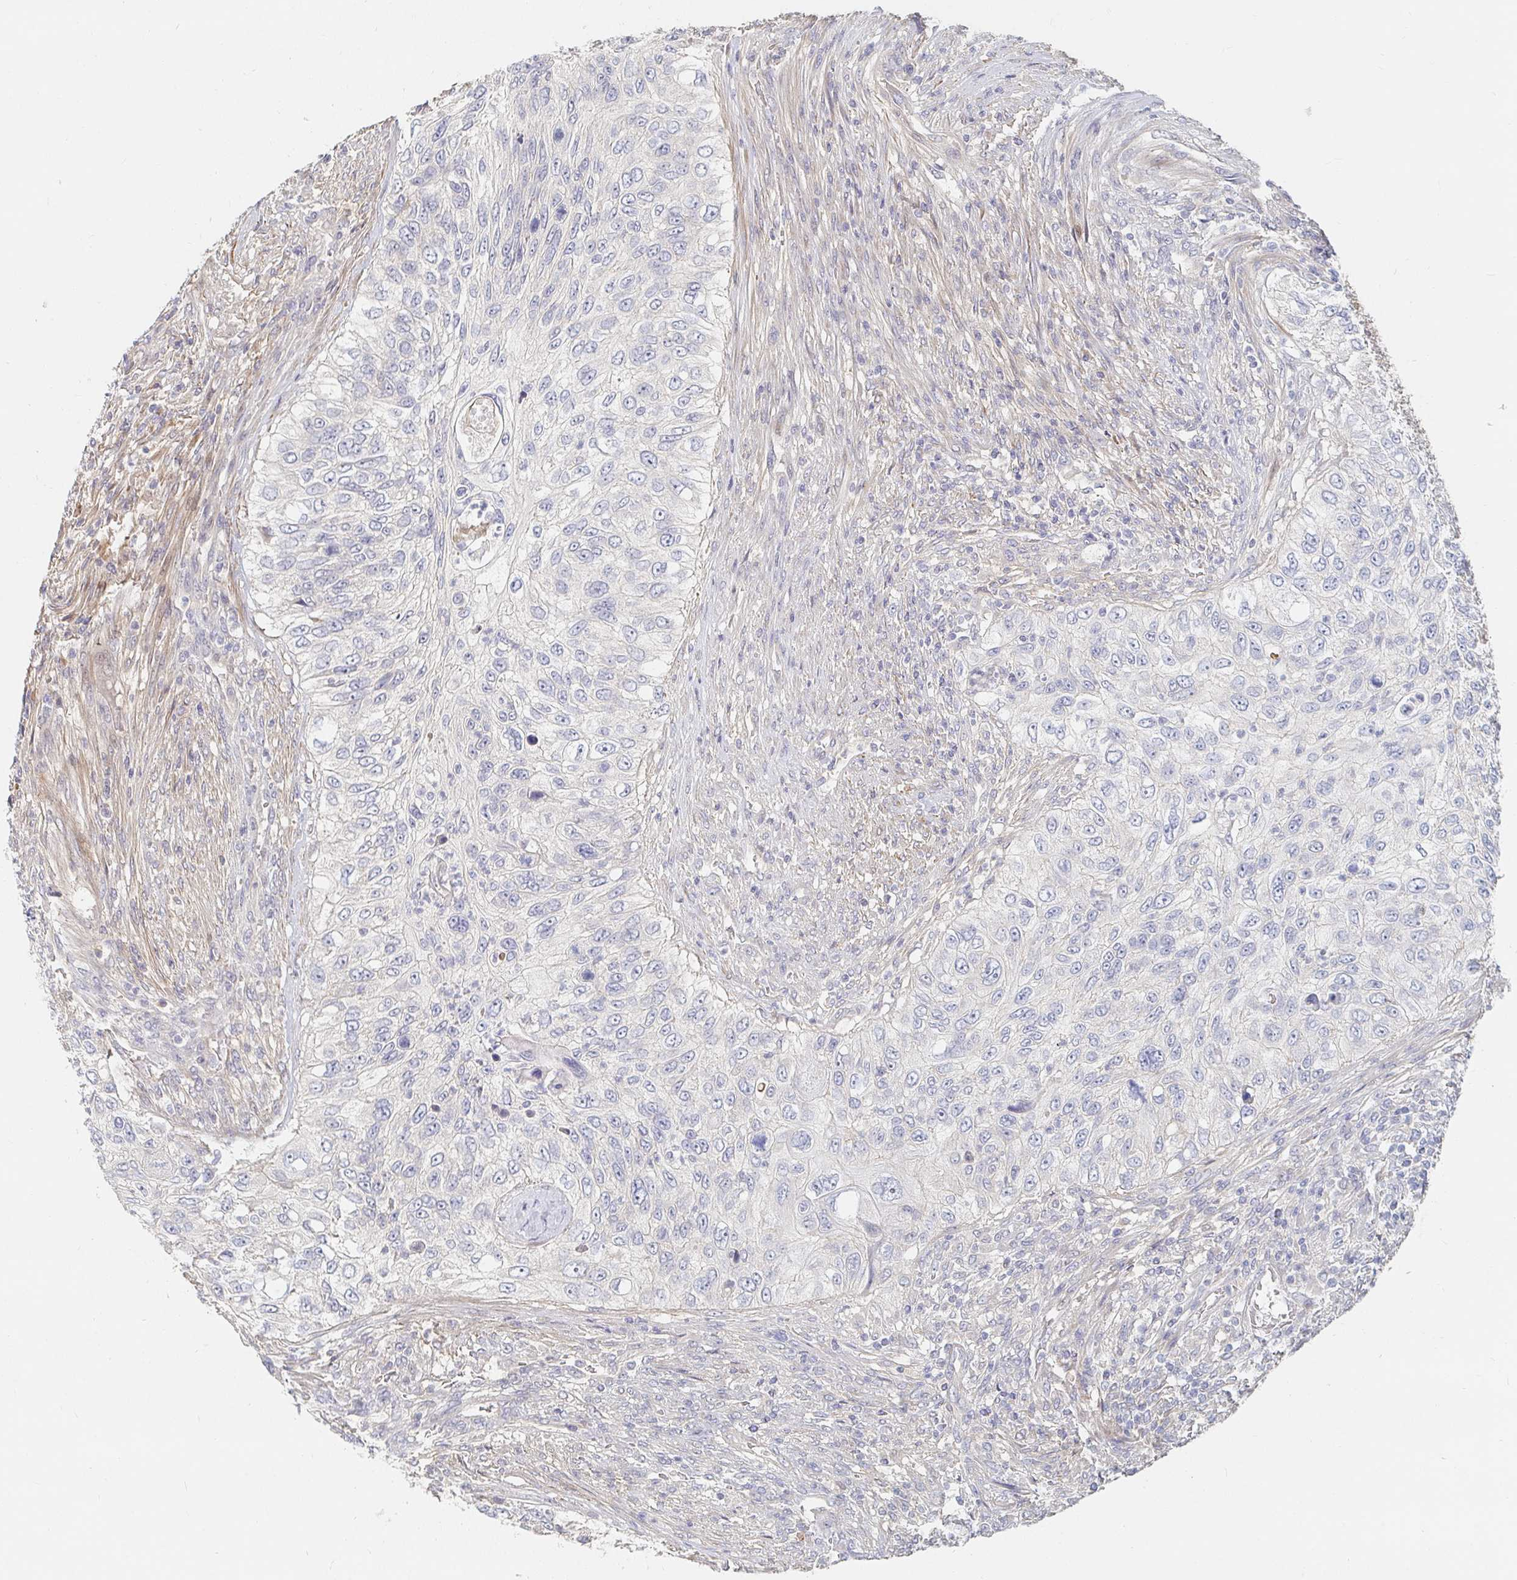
{"staining": {"intensity": "negative", "quantity": "none", "location": "none"}, "tissue": "urothelial cancer", "cell_type": "Tumor cells", "image_type": "cancer", "snomed": [{"axis": "morphology", "description": "Urothelial carcinoma, High grade"}, {"axis": "topography", "description": "Urinary bladder"}], "caption": "Tumor cells are negative for brown protein staining in urothelial cancer.", "gene": "NME9", "patient": {"sex": "female", "age": 60}}